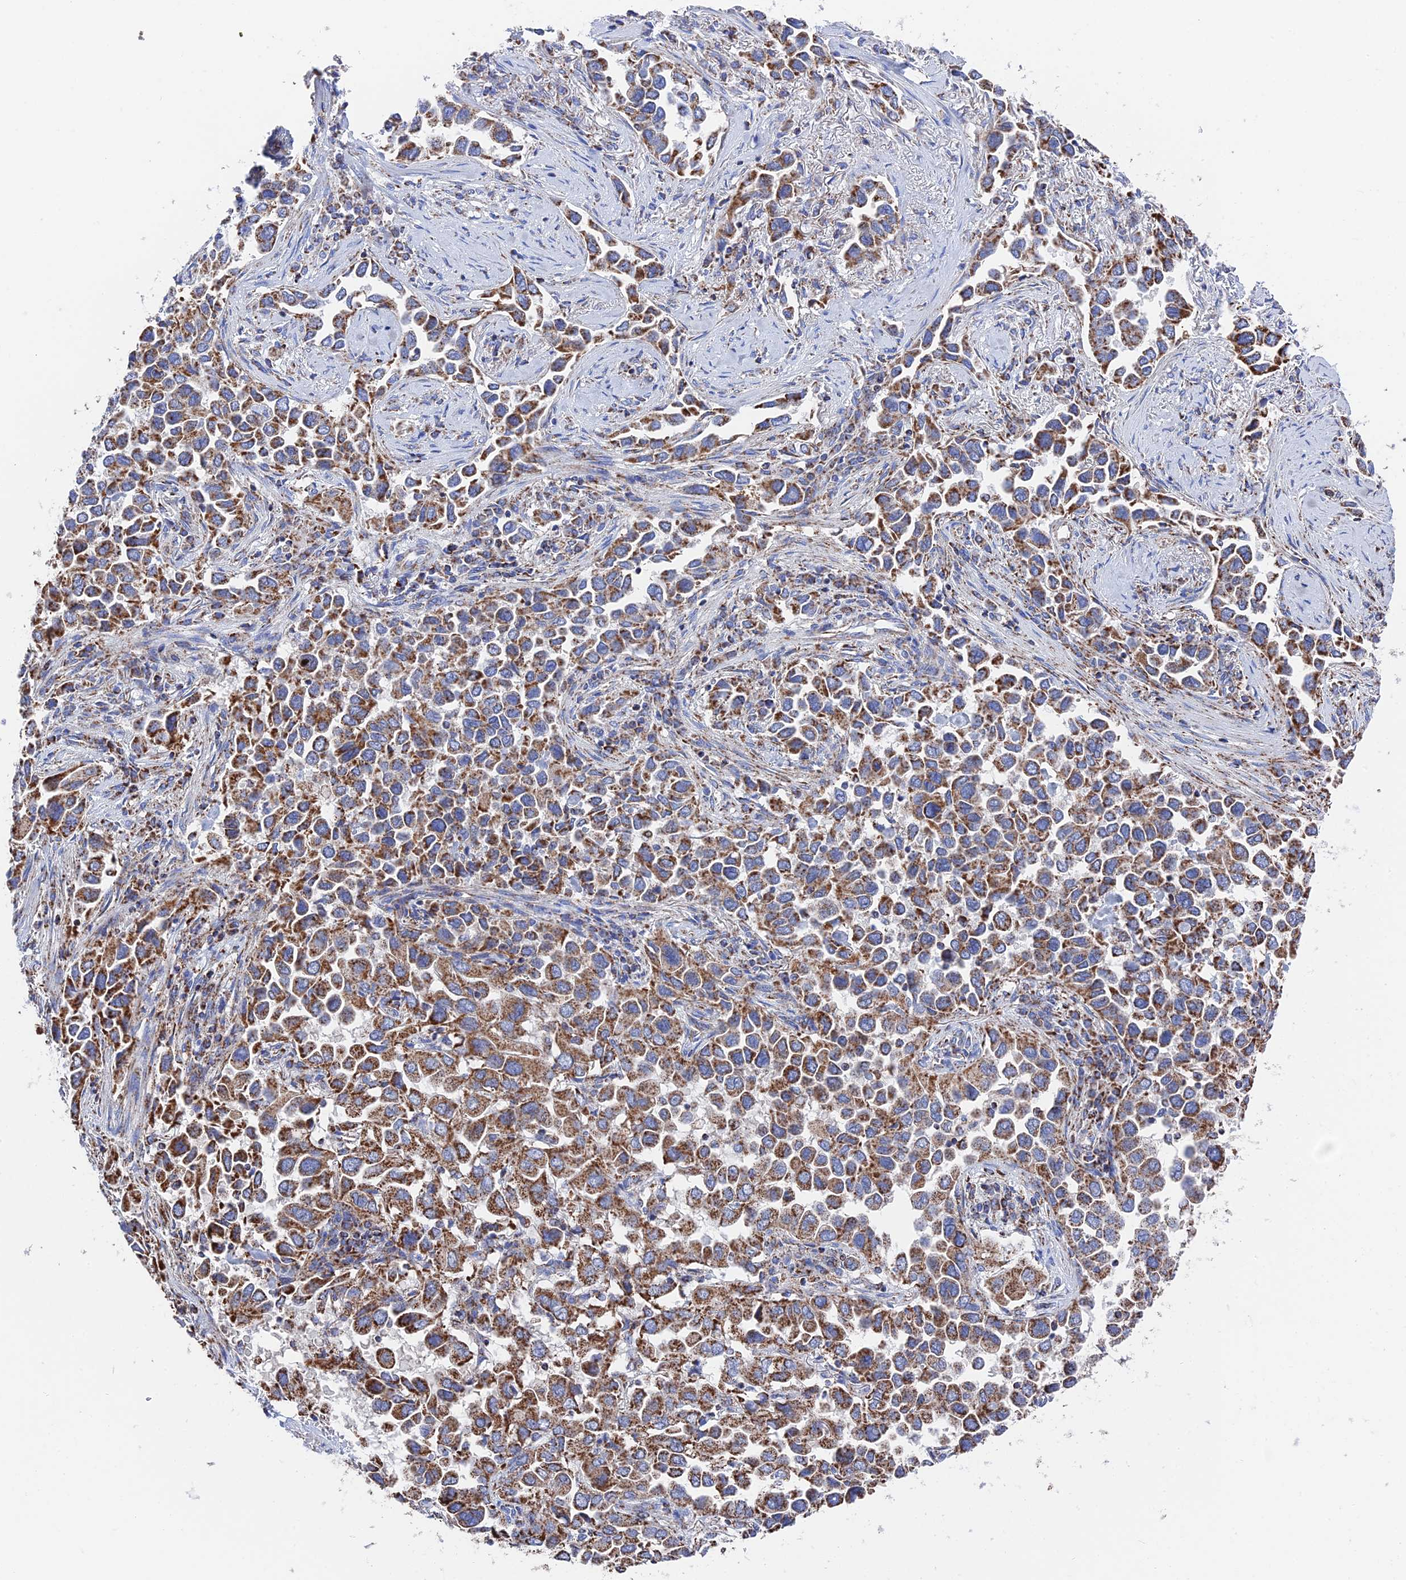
{"staining": {"intensity": "strong", "quantity": ">75%", "location": "cytoplasmic/membranous"}, "tissue": "lung cancer", "cell_type": "Tumor cells", "image_type": "cancer", "snomed": [{"axis": "morphology", "description": "Adenocarcinoma, NOS"}, {"axis": "topography", "description": "Lung"}], "caption": "High-power microscopy captured an immunohistochemistry photomicrograph of lung cancer, revealing strong cytoplasmic/membranous positivity in approximately >75% of tumor cells.", "gene": "HAUS8", "patient": {"sex": "female", "age": 76}}